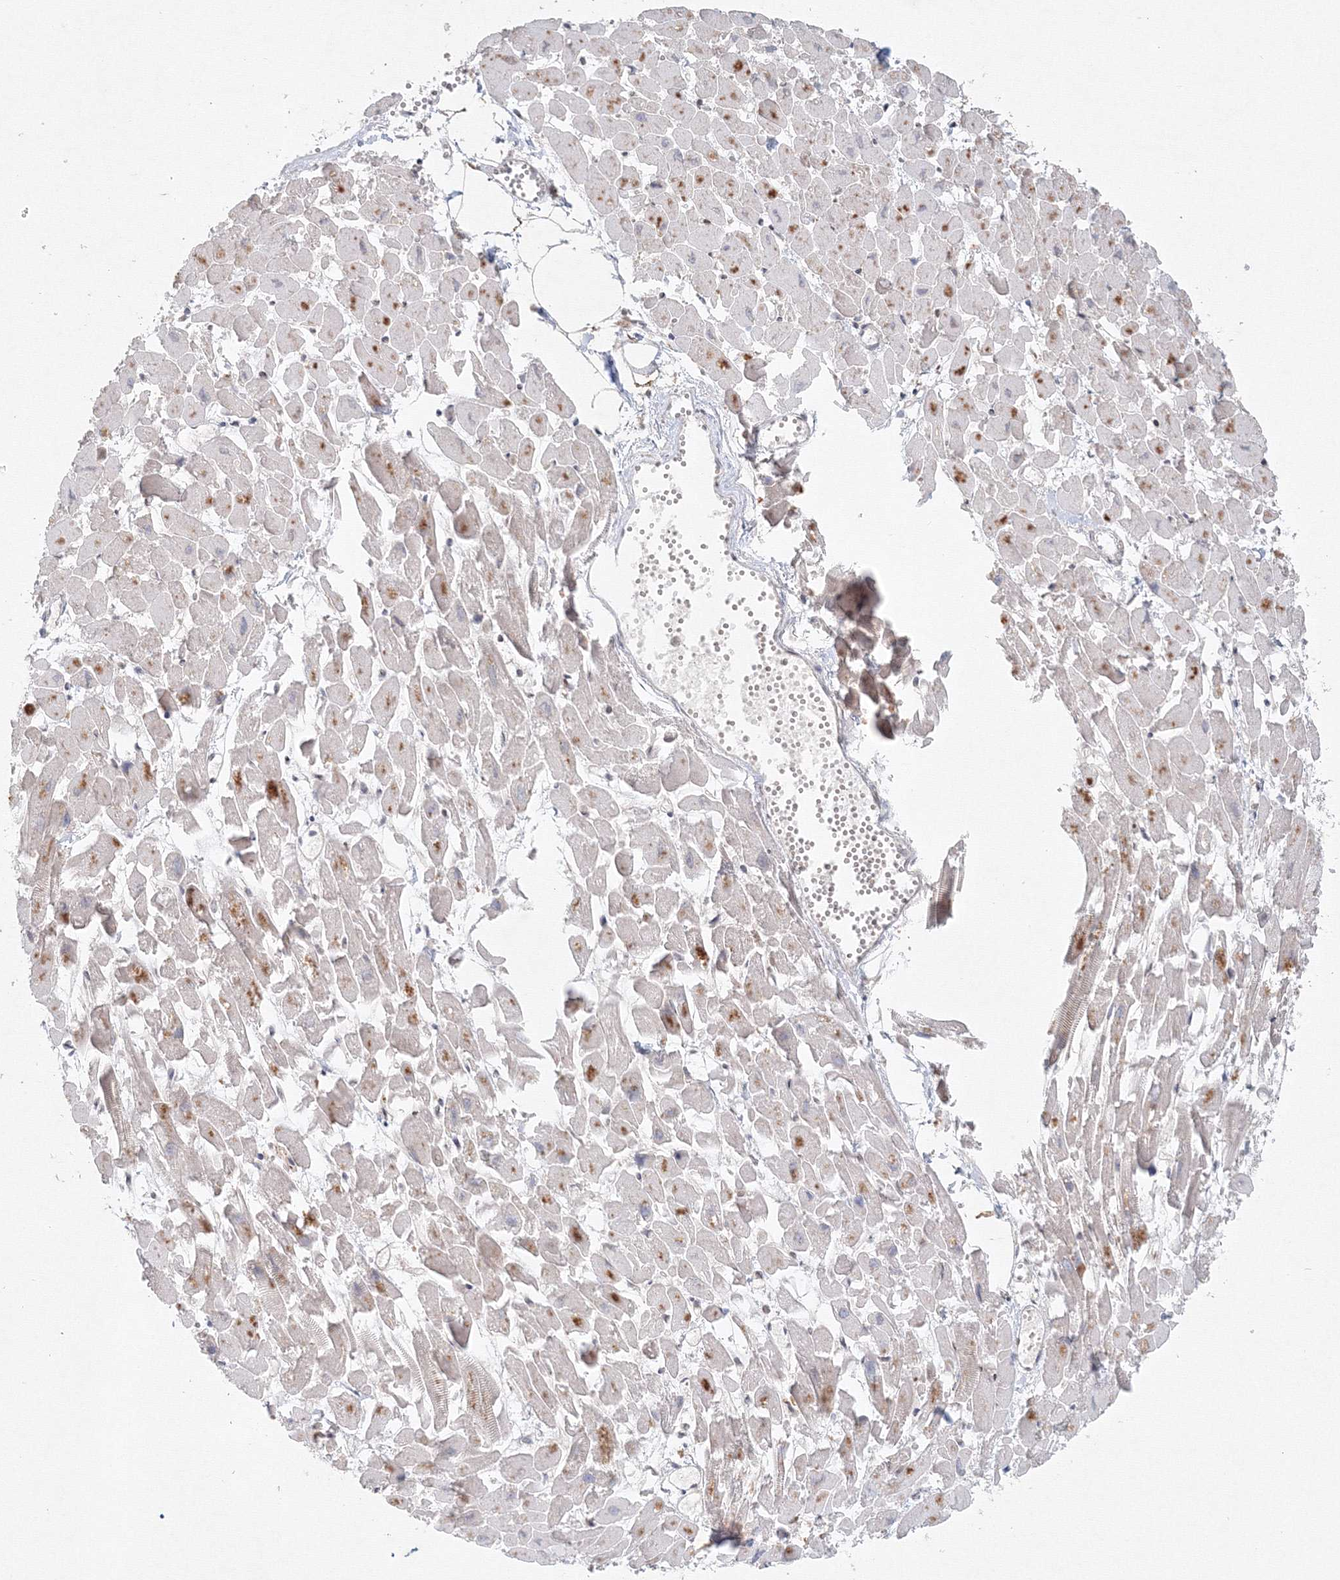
{"staining": {"intensity": "weak", "quantity": "25%-75%", "location": "cytoplasmic/membranous"}, "tissue": "heart muscle", "cell_type": "Cardiomyocytes", "image_type": "normal", "snomed": [{"axis": "morphology", "description": "Normal tissue, NOS"}, {"axis": "topography", "description": "Heart"}], "caption": "Immunohistochemical staining of unremarkable human heart muscle displays weak cytoplasmic/membranous protein staining in about 25%-75% of cardiomyocytes. (DAB (3,3'-diaminobenzidine) IHC with brightfield microscopy, high magnification).", "gene": "KIF4A", "patient": {"sex": "female", "age": 64}}